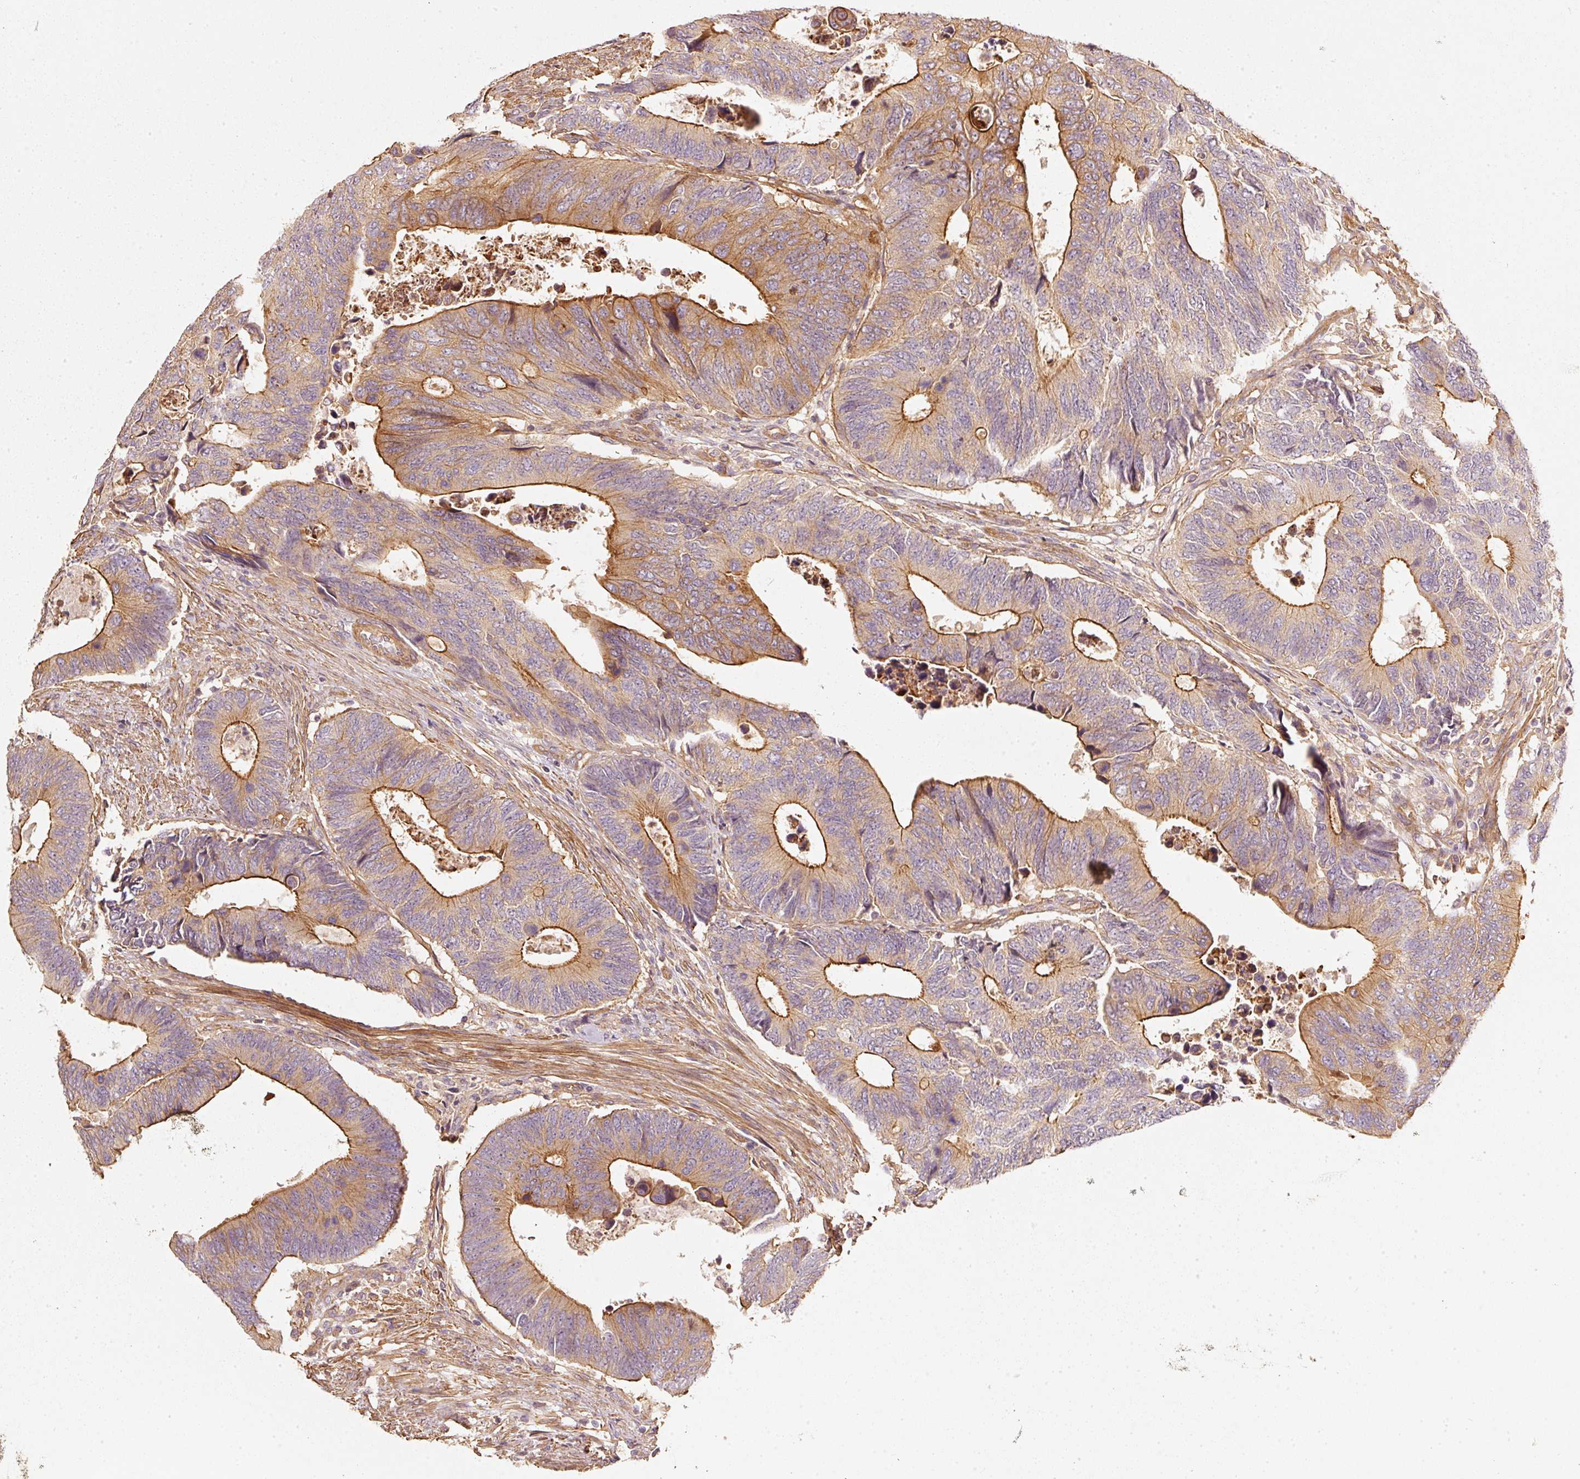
{"staining": {"intensity": "moderate", "quantity": ">75%", "location": "cytoplasmic/membranous"}, "tissue": "colorectal cancer", "cell_type": "Tumor cells", "image_type": "cancer", "snomed": [{"axis": "morphology", "description": "Adenocarcinoma, NOS"}, {"axis": "topography", "description": "Colon"}], "caption": "Immunohistochemistry of human colorectal cancer exhibits medium levels of moderate cytoplasmic/membranous staining in approximately >75% of tumor cells. The protein of interest is shown in brown color, while the nuclei are stained blue.", "gene": "CEP95", "patient": {"sex": "male", "age": 87}}